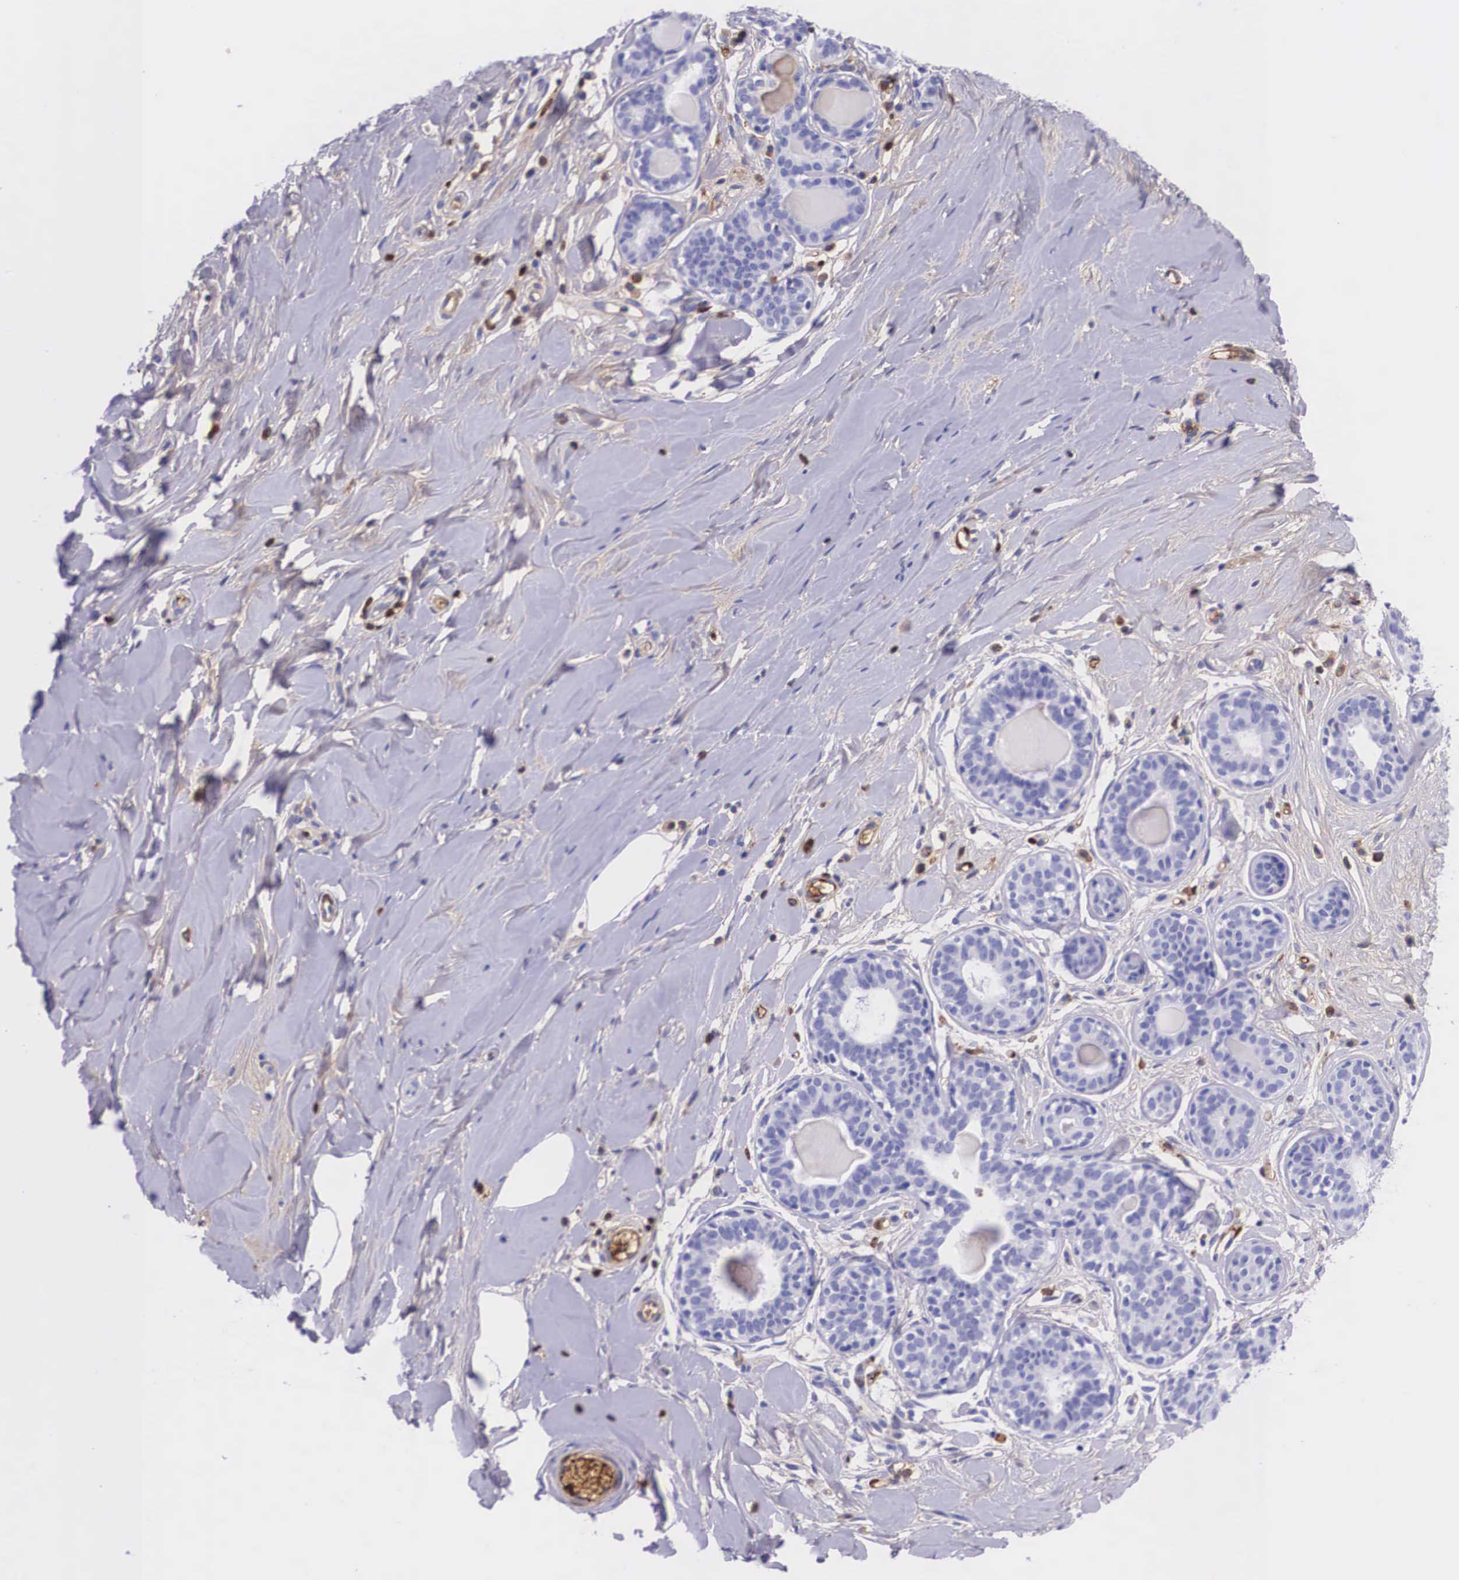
{"staining": {"intensity": "negative", "quantity": "none", "location": "none"}, "tissue": "breast", "cell_type": "Adipocytes", "image_type": "normal", "snomed": [{"axis": "morphology", "description": "Normal tissue, NOS"}, {"axis": "topography", "description": "Breast"}], "caption": "Adipocytes show no significant positivity in unremarkable breast.", "gene": "PLG", "patient": {"sex": "female", "age": 44}}